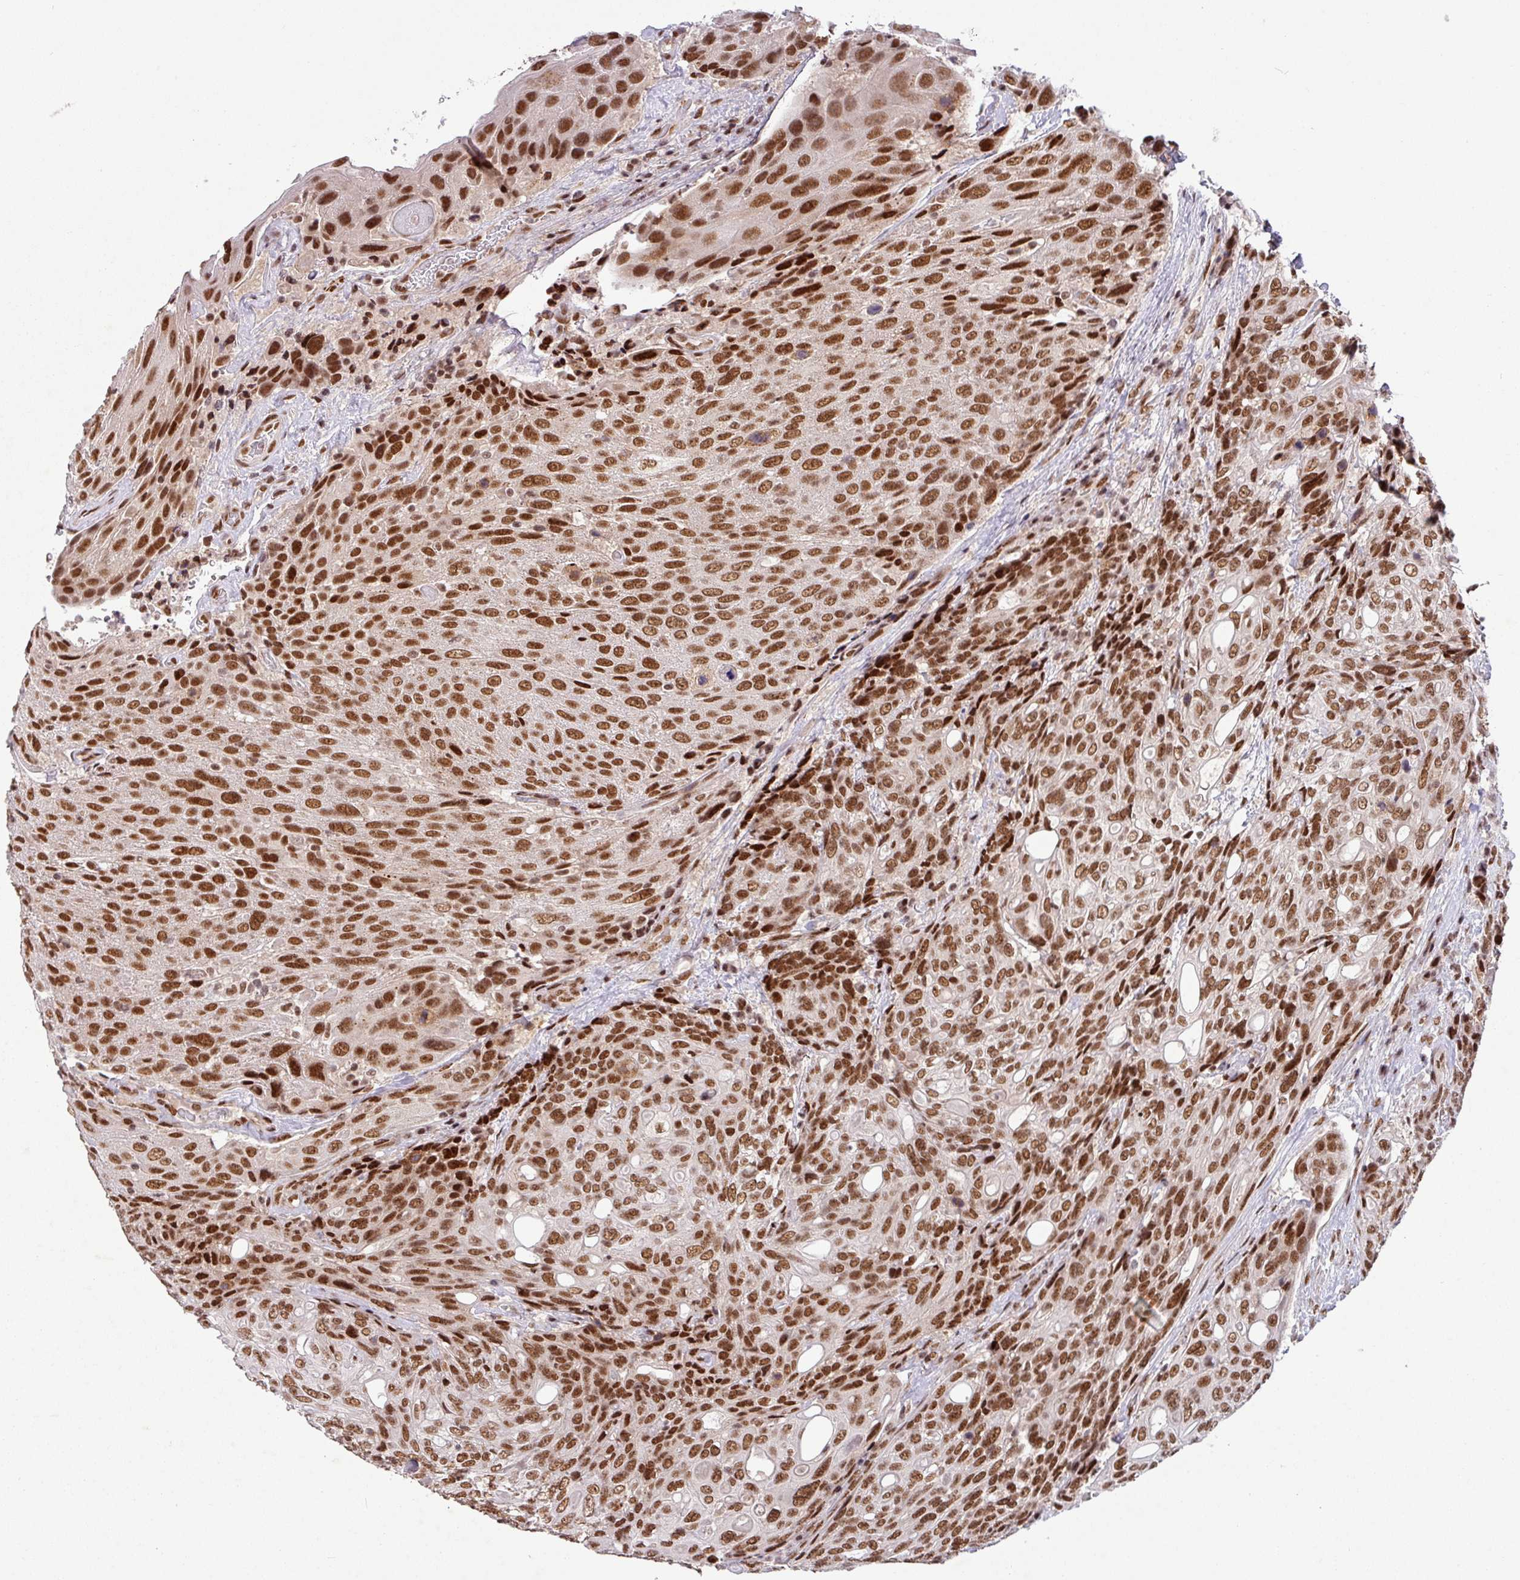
{"staining": {"intensity": "strong", "quantity": ">75%", "location": "nuclear"}, "tissue": "urothelial cancer", "cell_type": "Tumor cells", "image_type": "cancer", "snomed": [{"axis": "morphology", "description": "Urothelial carcinoma, High grade"}, {"axis": "topography", "description": "Urinary bladder"}], "caption": "Immunohistochemistry histopathology image of neoplastic tissue: high-grade urothelial carcinoma stained using IHC demonstrates high levels of strong protein expression localized specifically in the nuclear of tumor cells, appearing as a nuclear brown color.", "gene": "SRSF2", "patient": {"sex": "female", "age": 70}}